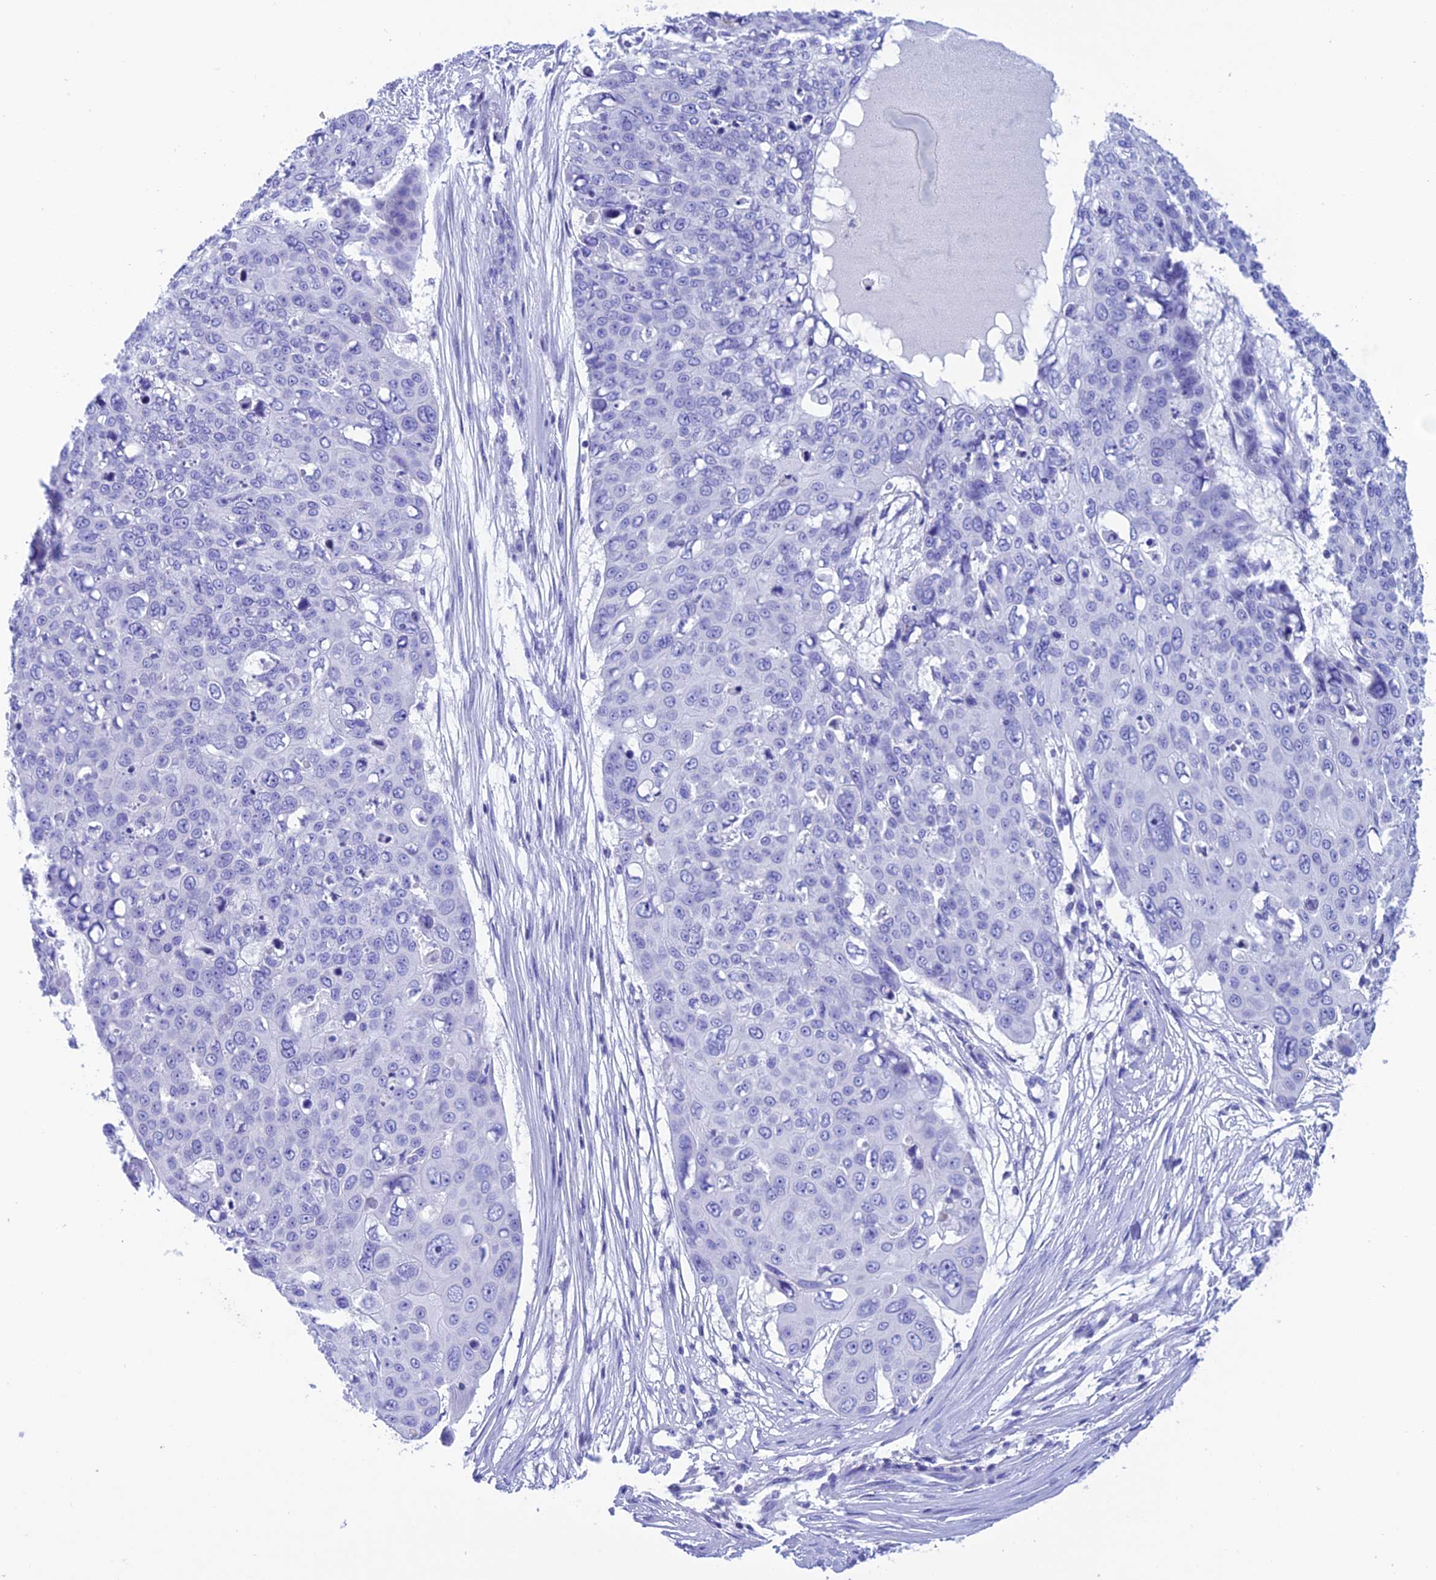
{"staining": {"intensity": "negative", "quantity": "none", "location": "none"}, "tissue": "skin cancer", "cell_type": "Tumor cells", "image_type": "cancer", "snomed": [{"axis": "morphology", "description": "Squamous cell carcinoma, NOS"}, {"axis": "topography", "description": "Skin"}], "caption": "This is an immunohistochemistry micrograph of squamous cell carcinoma (skin). There is no positivity in tumor cells.", "gene": "NXPE4", "patient": {"sex": "male", "age": 71}}